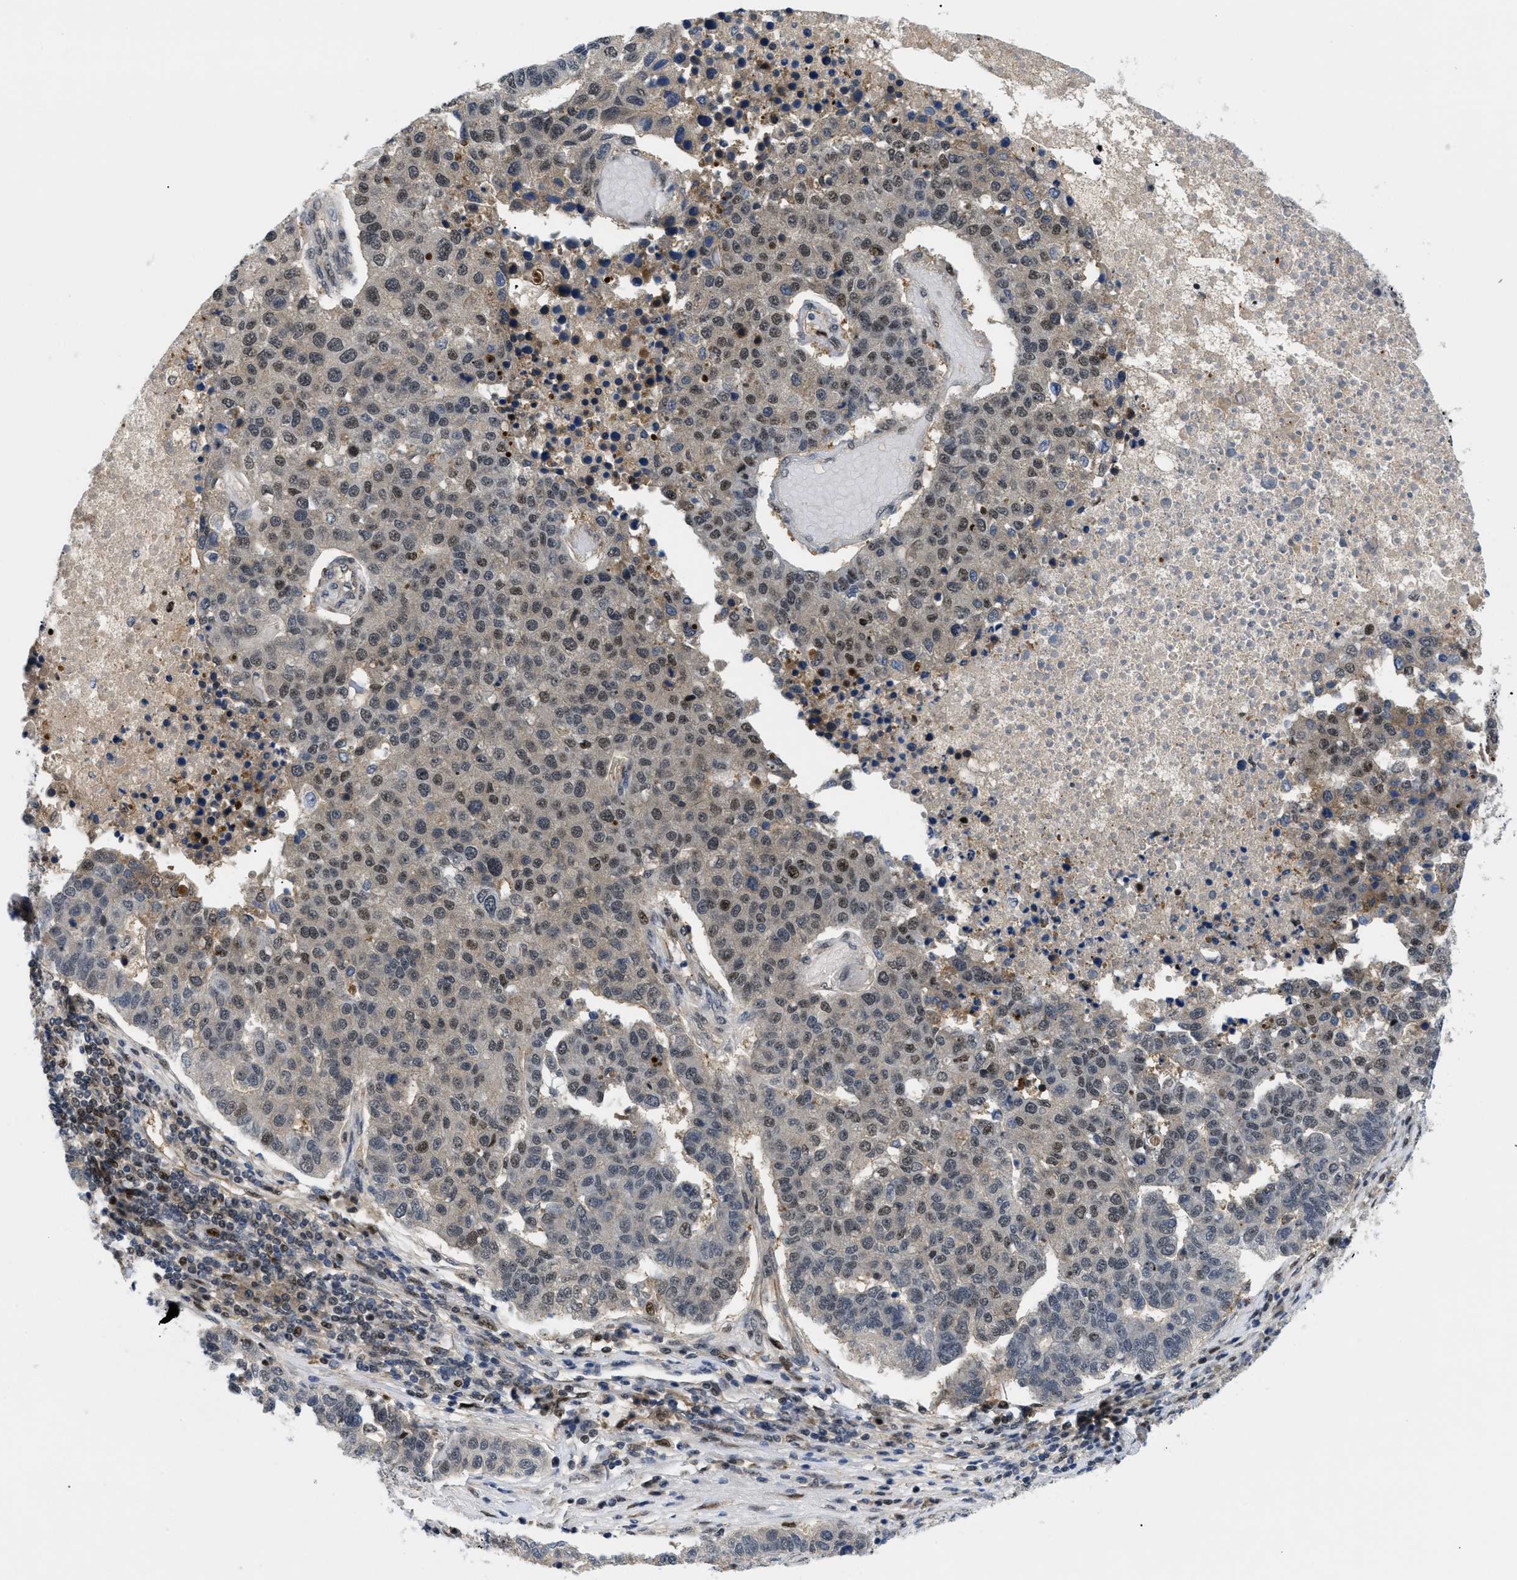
{"staining": {"intensity": "moderate", "quantity": ">75%", "location": "nuclear"}, "tissue": "pancreatic cancer", "cell_type": "Tumor cells", "image_type": "cancer", "snomed": [{"axis": "morphology", "description": "Adenocarcinoma, NOS"}, {"axis": "topography", "description": "Pancreas"}], "caption": "Brown immunohistochemical staining in pancreatic cancer reveals moderate nuclear positivity in approximately >75% of tumor cells.", "gene": "SLC29A2", "patient": {"sex": "female", "age": 61}}